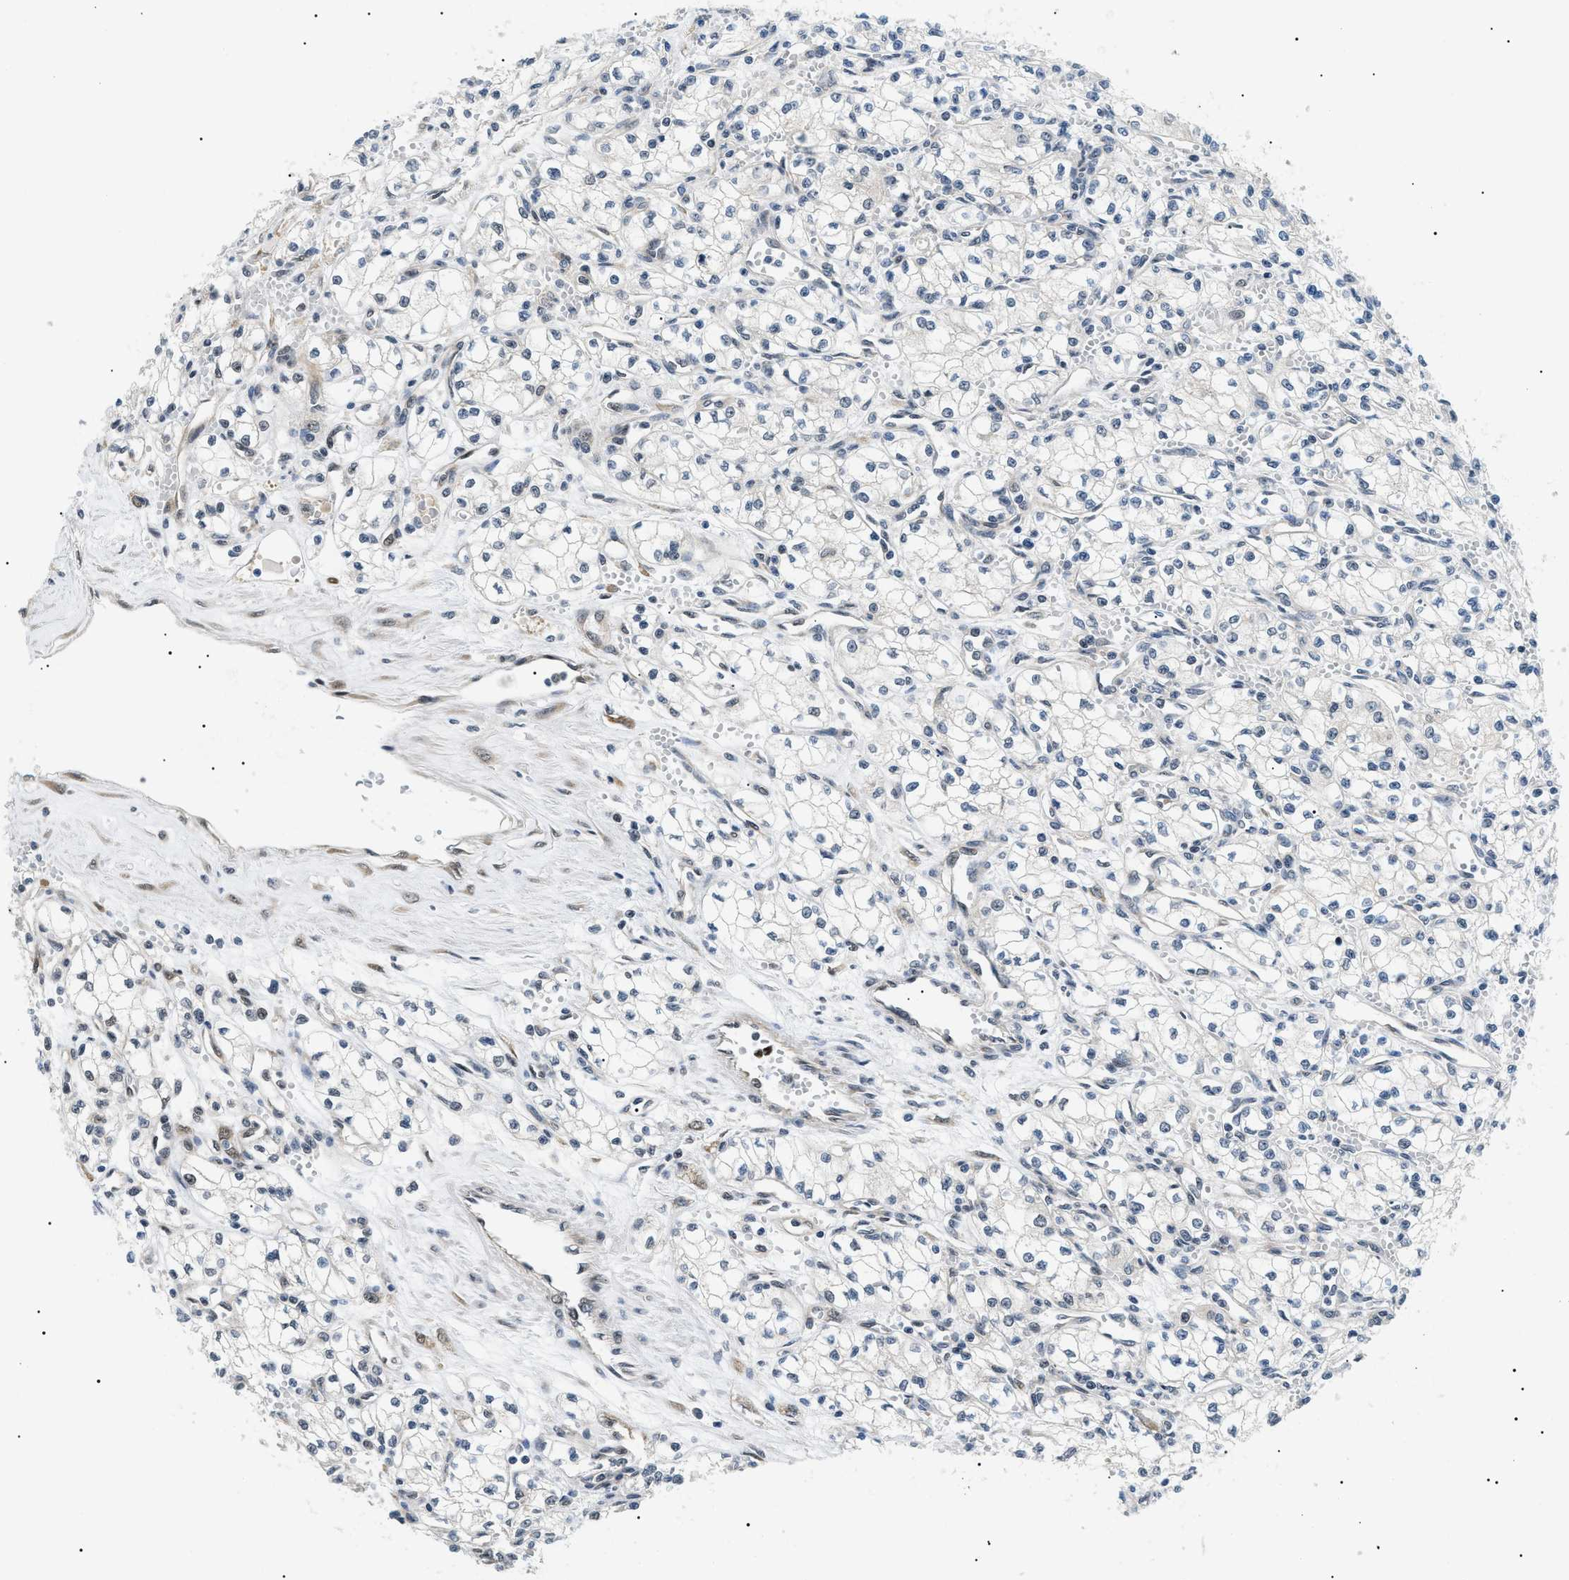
{"staining": {"intensity": "negative", "quantity": "none", "location": "none"}, "tissue": "renal cancer", "cell_type": "Tumor cells", "image_type": "cancer", "snomed": [{"axis": "morphology", "description": "Normal tissue, NOS"}, {"axis": "morphology", "description": "Adenocarcinoma, NOS"}, {"axis": "topography", "description": "Kidney"}], "caption": "The micrograph reveals no staining of tumor cells in renal cancer (adenocarcinoma).", "gene": "CWC25", "patient": {"sex": "male", "age": 59}}